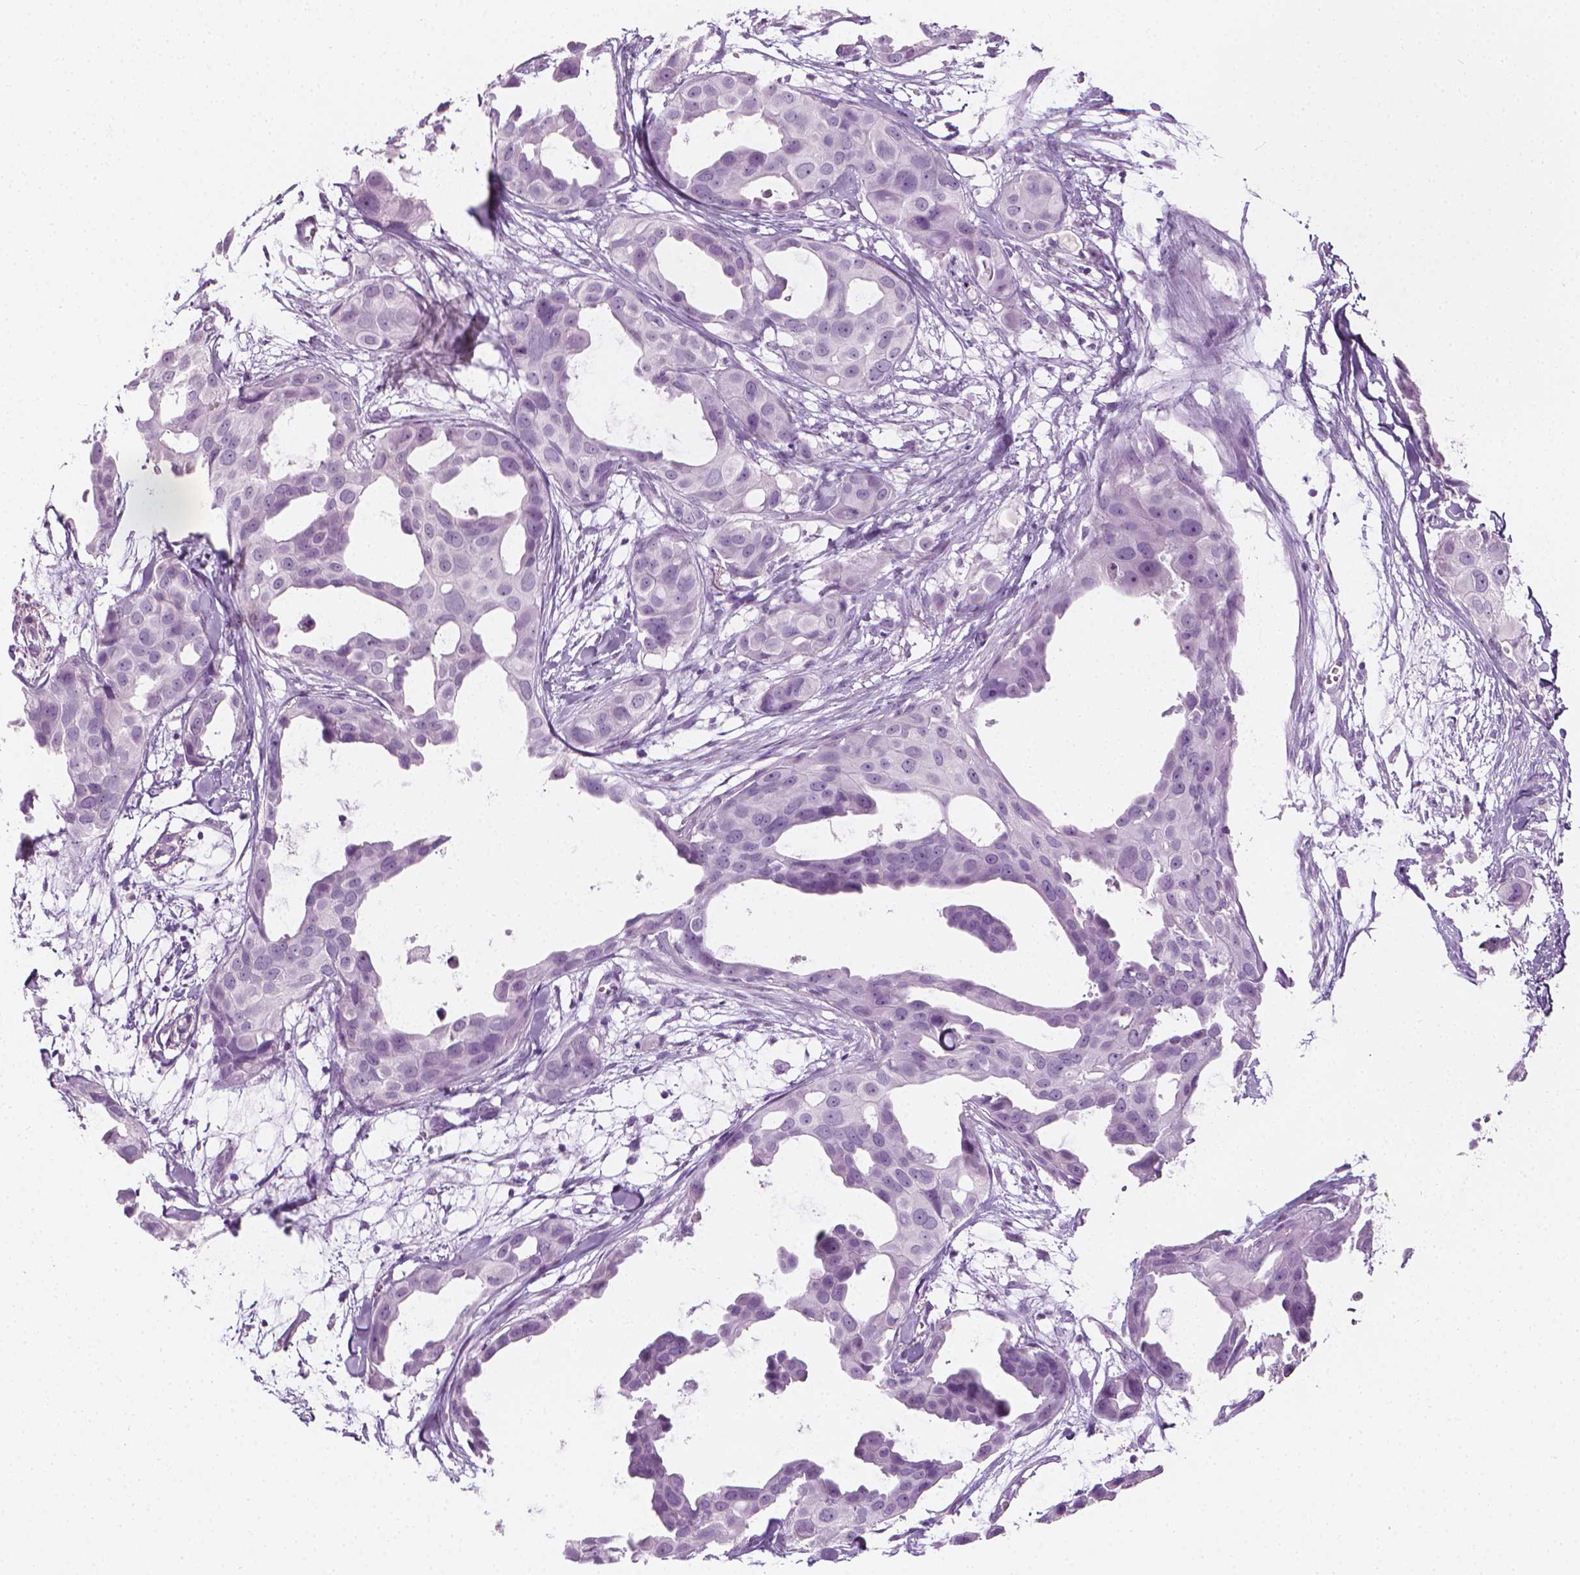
{"staining": {"intensity": "negative", "quantity": "none", "location": "none"}, "tissue": "breast cancer", "cell_type": "Tumor cells", "image_type": "cancer", "snomed": [{"axis": "morphology", "description": "Duct carcinoma"}, {"axis": "topography", "description": "Breast"}], "caption": "Infiltrating ductal carcinoma (breast) was stained to show a protein in brown. There is no significant positivity in tumor cells.", "gene": "SCG3", "patient": {"sex": "female", "age": 38}}